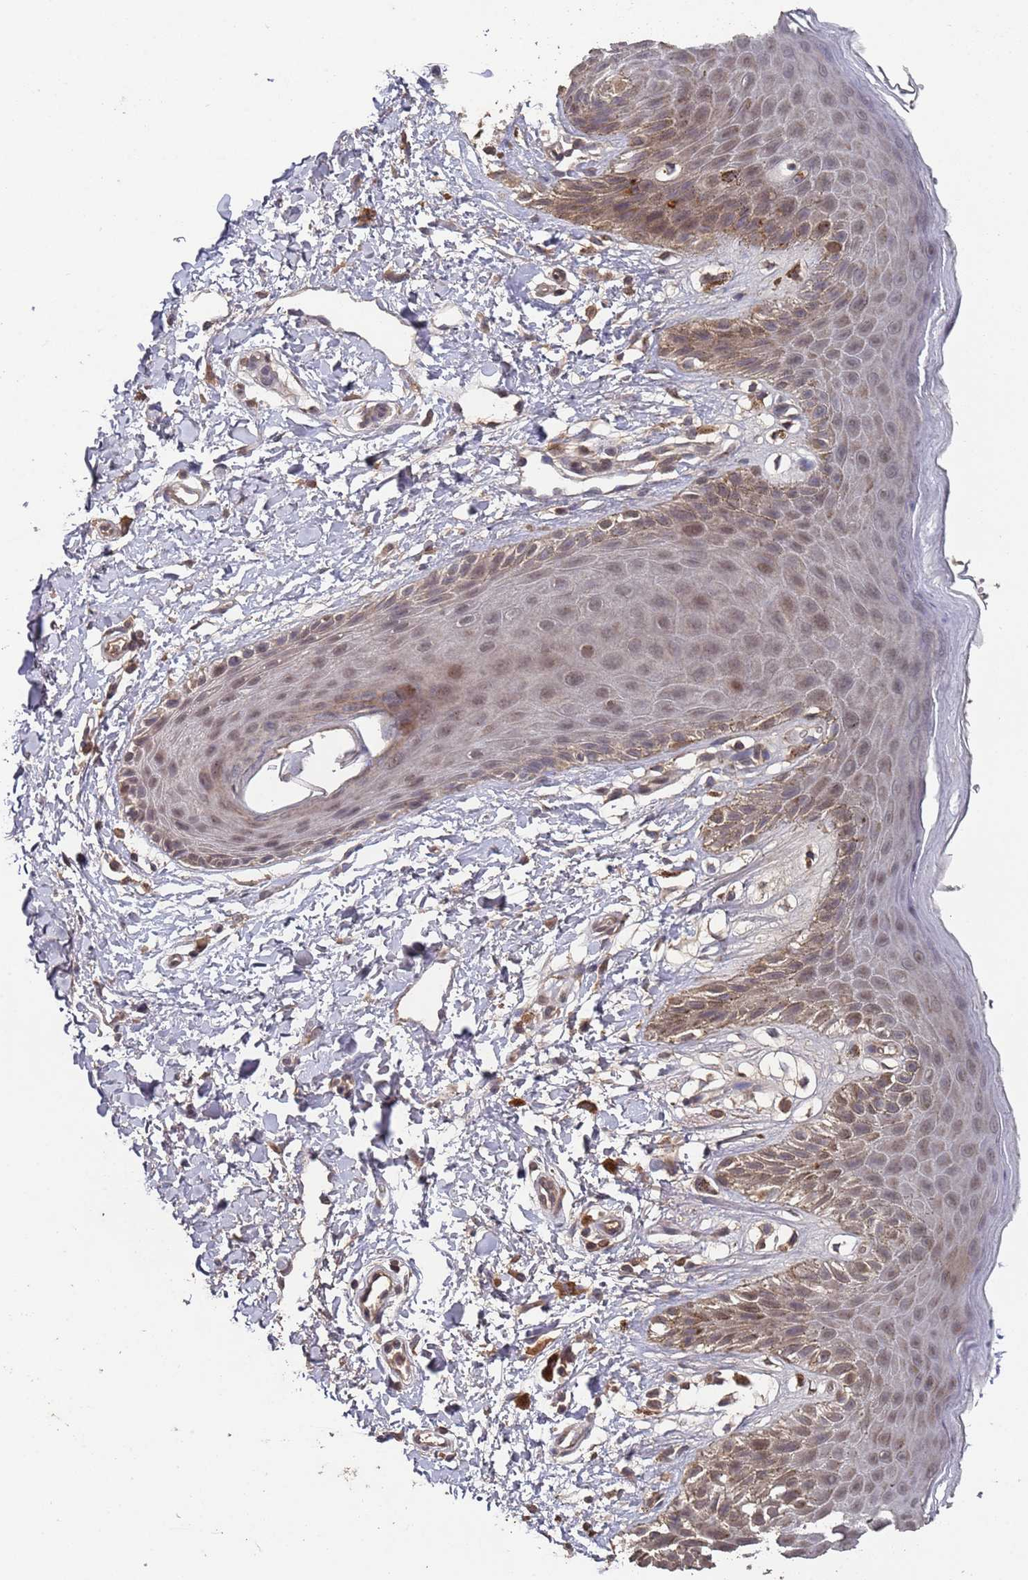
{"staining": {"intensity": "moderate", "quantity": "25%-75%", "location": "nuclear"}, "tissue": "skin", "cell_type": "Epidermal cells", "image_type": "normal", "snomed": [{"axis": "morphology", "description": "Normal tissue, NOS"}, {"axis": "topography", "description": "Anal"}], "caption": "The immunohistochemical stain highlights moderate nuclear staining in epidermal cells of unremarkable skin. (IHC, brightfield microscopy, high magnification).", "gene": "FRAT1", "patient": {"sex": "male", "age": 44}}